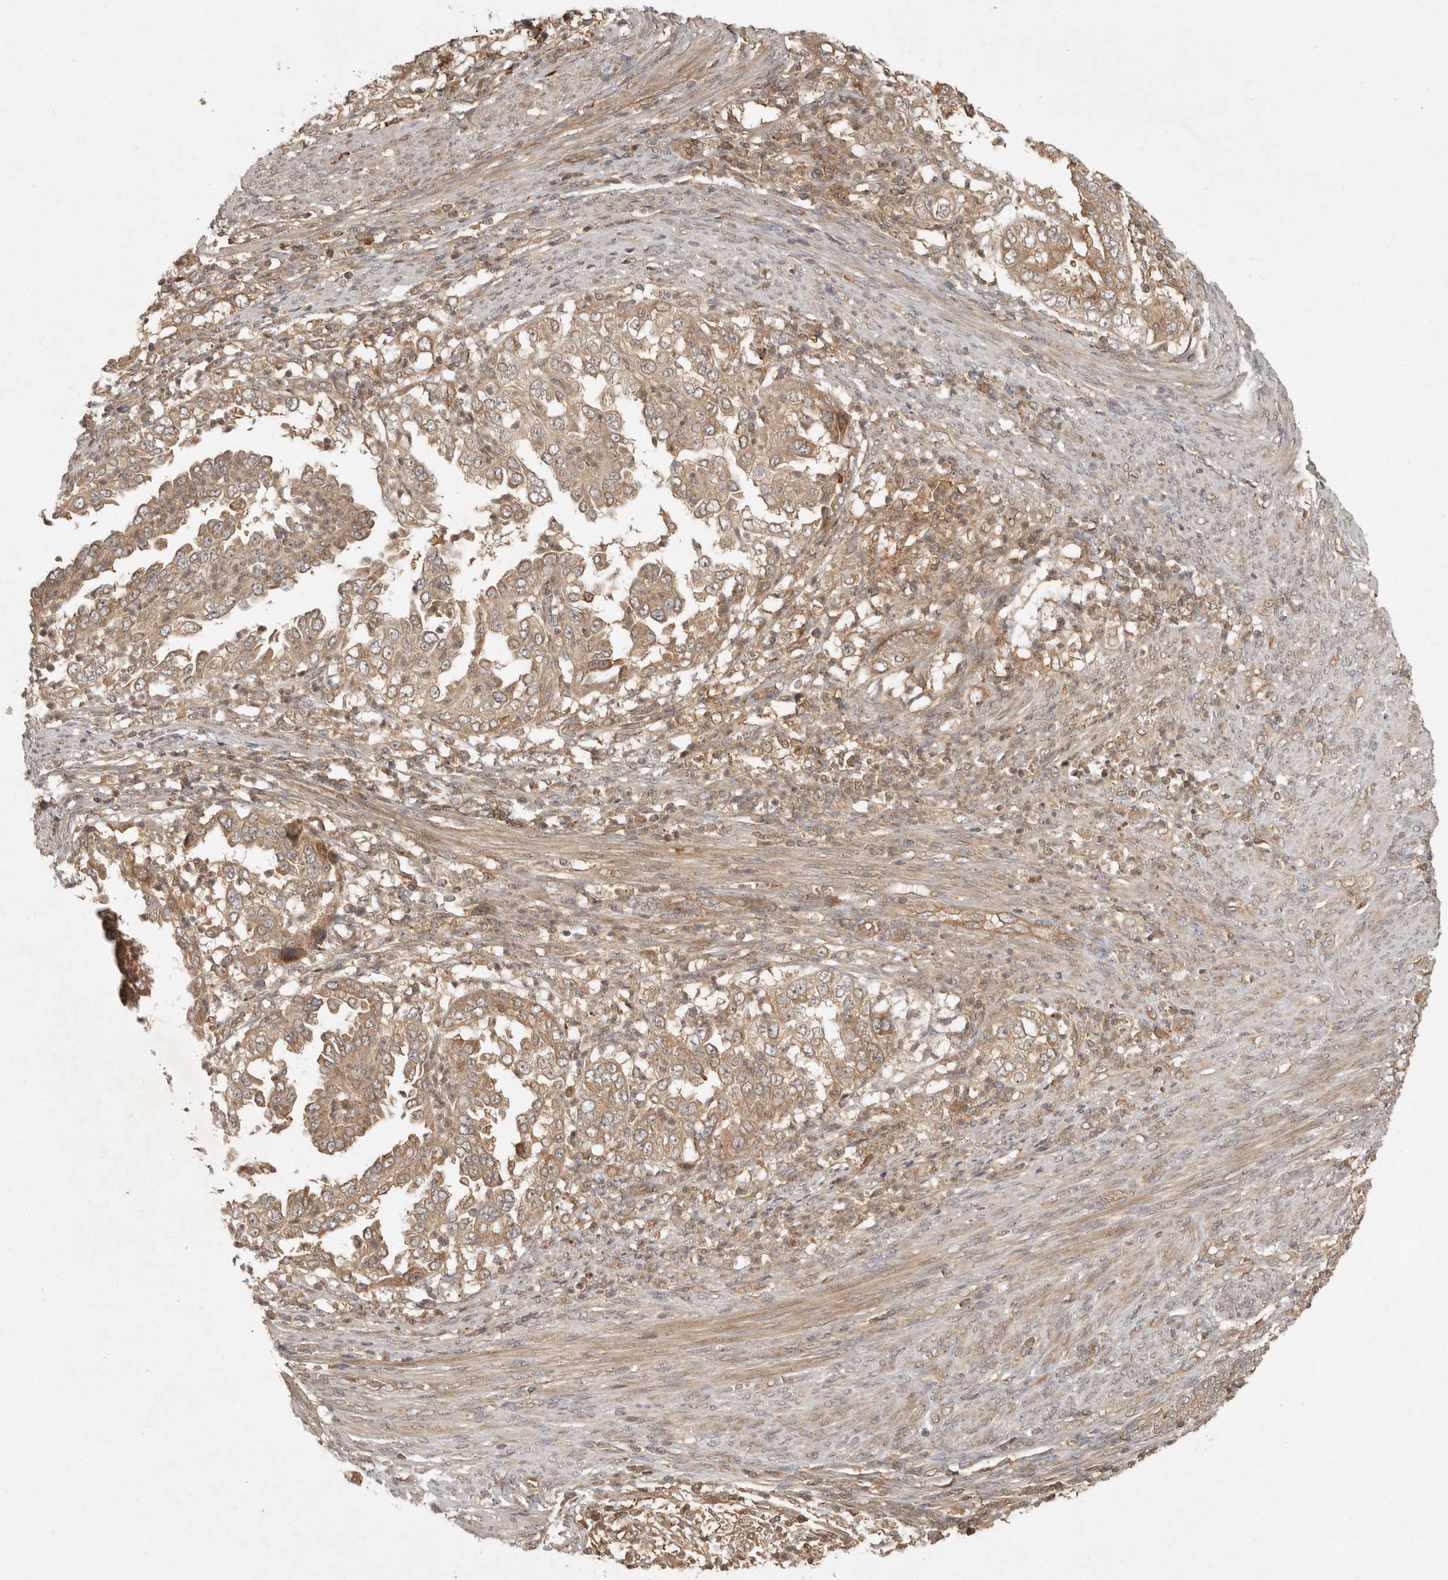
{"staining": {"intensity": "moderate", "quantity": ">75%", "location": "cytoplasmic/membranous"}, "tissue": "endometrial cancer", "cell_type": "Tumor cells", "image_type": "cancer", "snomed": [{"axis": "morphology", "description": "Adenocarcinoma, NOS"}, {"axis": "topography", "description": "Endometrium"}], "caption": "Endometrial cancer stained for a protein (brown) demonstrates moderate cytoplasmic/membranous positive expression in approximately >75% of tumor cells.", "gene": "ANKRD61", "patient": {"sex": "female", "age": 85}}